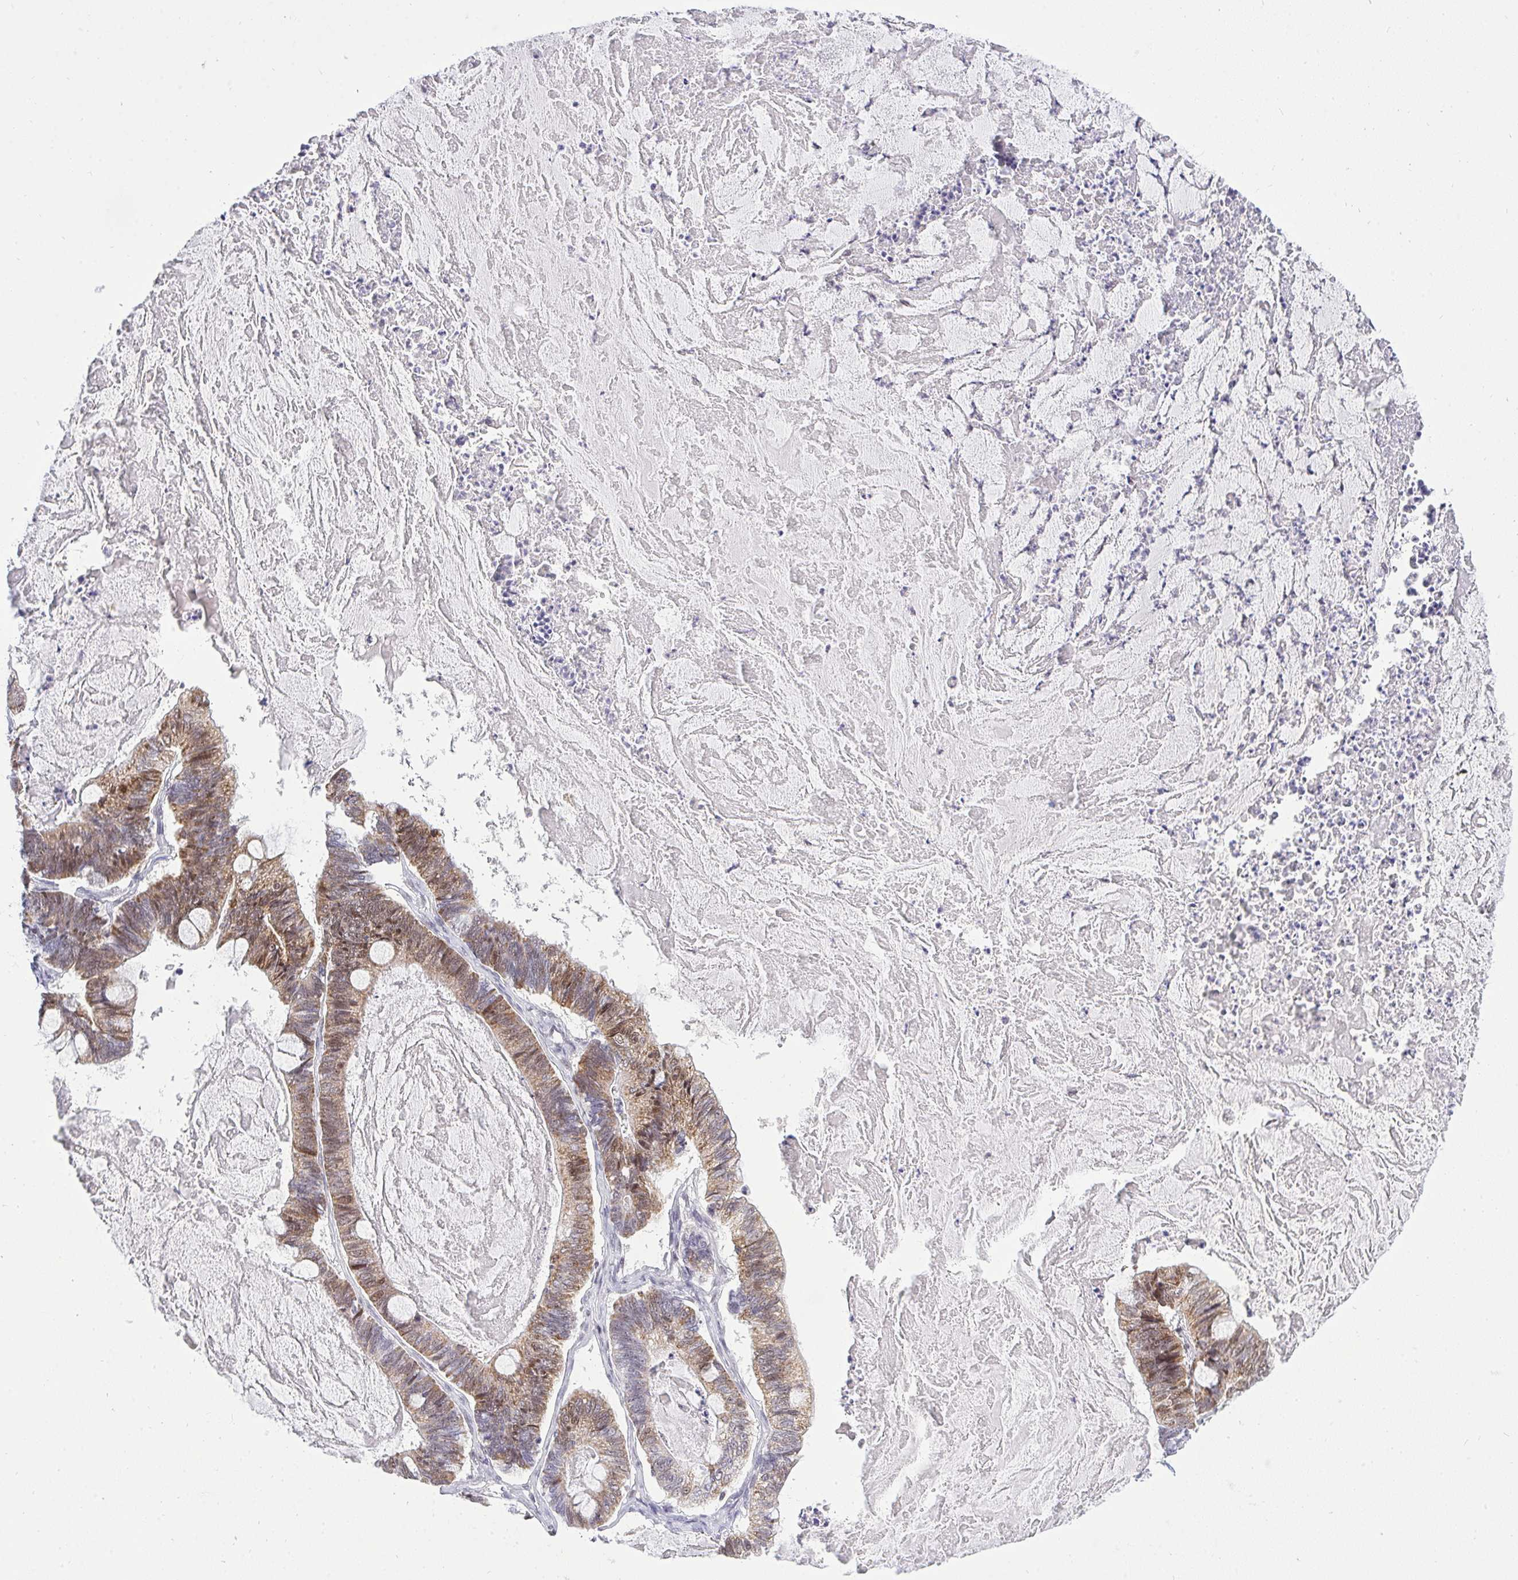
{"staining": {"intensity": "weak", "quantity": "<25%", "location": "cytoplasmic/membranous,nuclear"}, "tissue": "ovarian cancer", "cell_type": "Tumor cells", "image_type": "cancer", "snomed": [{"axis": "morphology", "description": "Cystadenocarcinoma, mucinous, NOS"}, {"axis": "topography", "description": "Ovary"}], "caption": "This is a image of immunohistochemistry staining of ovarian cancer (mucinous cystadenocarcinoma), which shows no expression in tumor cells.", "gene": "RFC4", "patient": {"sex": "female", "age": 61}}